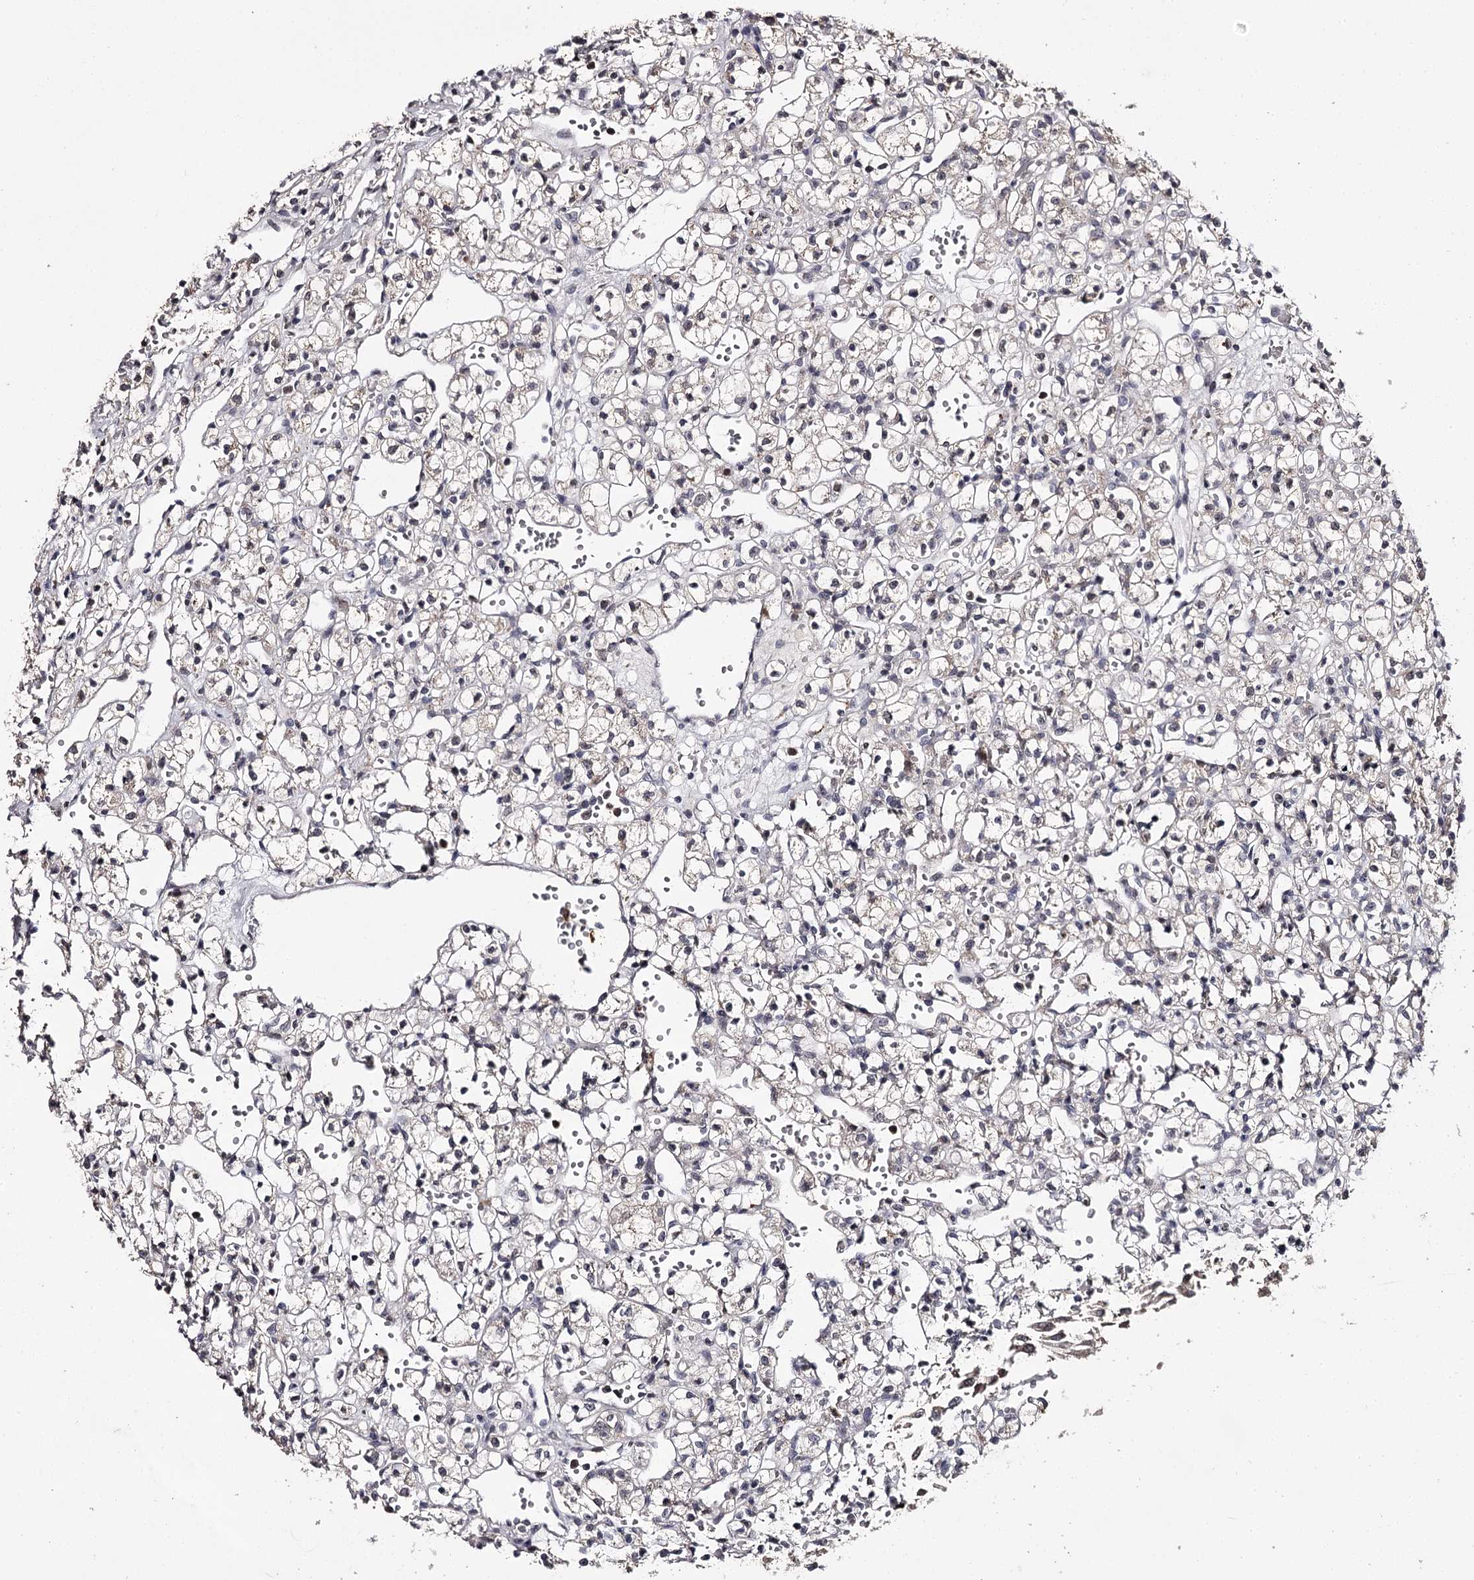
{"staining": {"intensity": "negative", "quantity": "none", "location": "none"}, "tissue": "renal cancer", "cell_type": "Tumor cells", "image_type": "cancer", "snomed": [{"axis": "morphology", "description": "Adenocarcinoma, NOS"}, {"axis": "topography", "description": "Kidney"}], "caption": "An IHC micrograph of renal cancer (adenocarcinoma) is shown. There is no staining in tumor cells of renal cancer (adenocarcinoma).", "gene": "SLC32A1", "patient": {"sex": "female", "age": 59}}